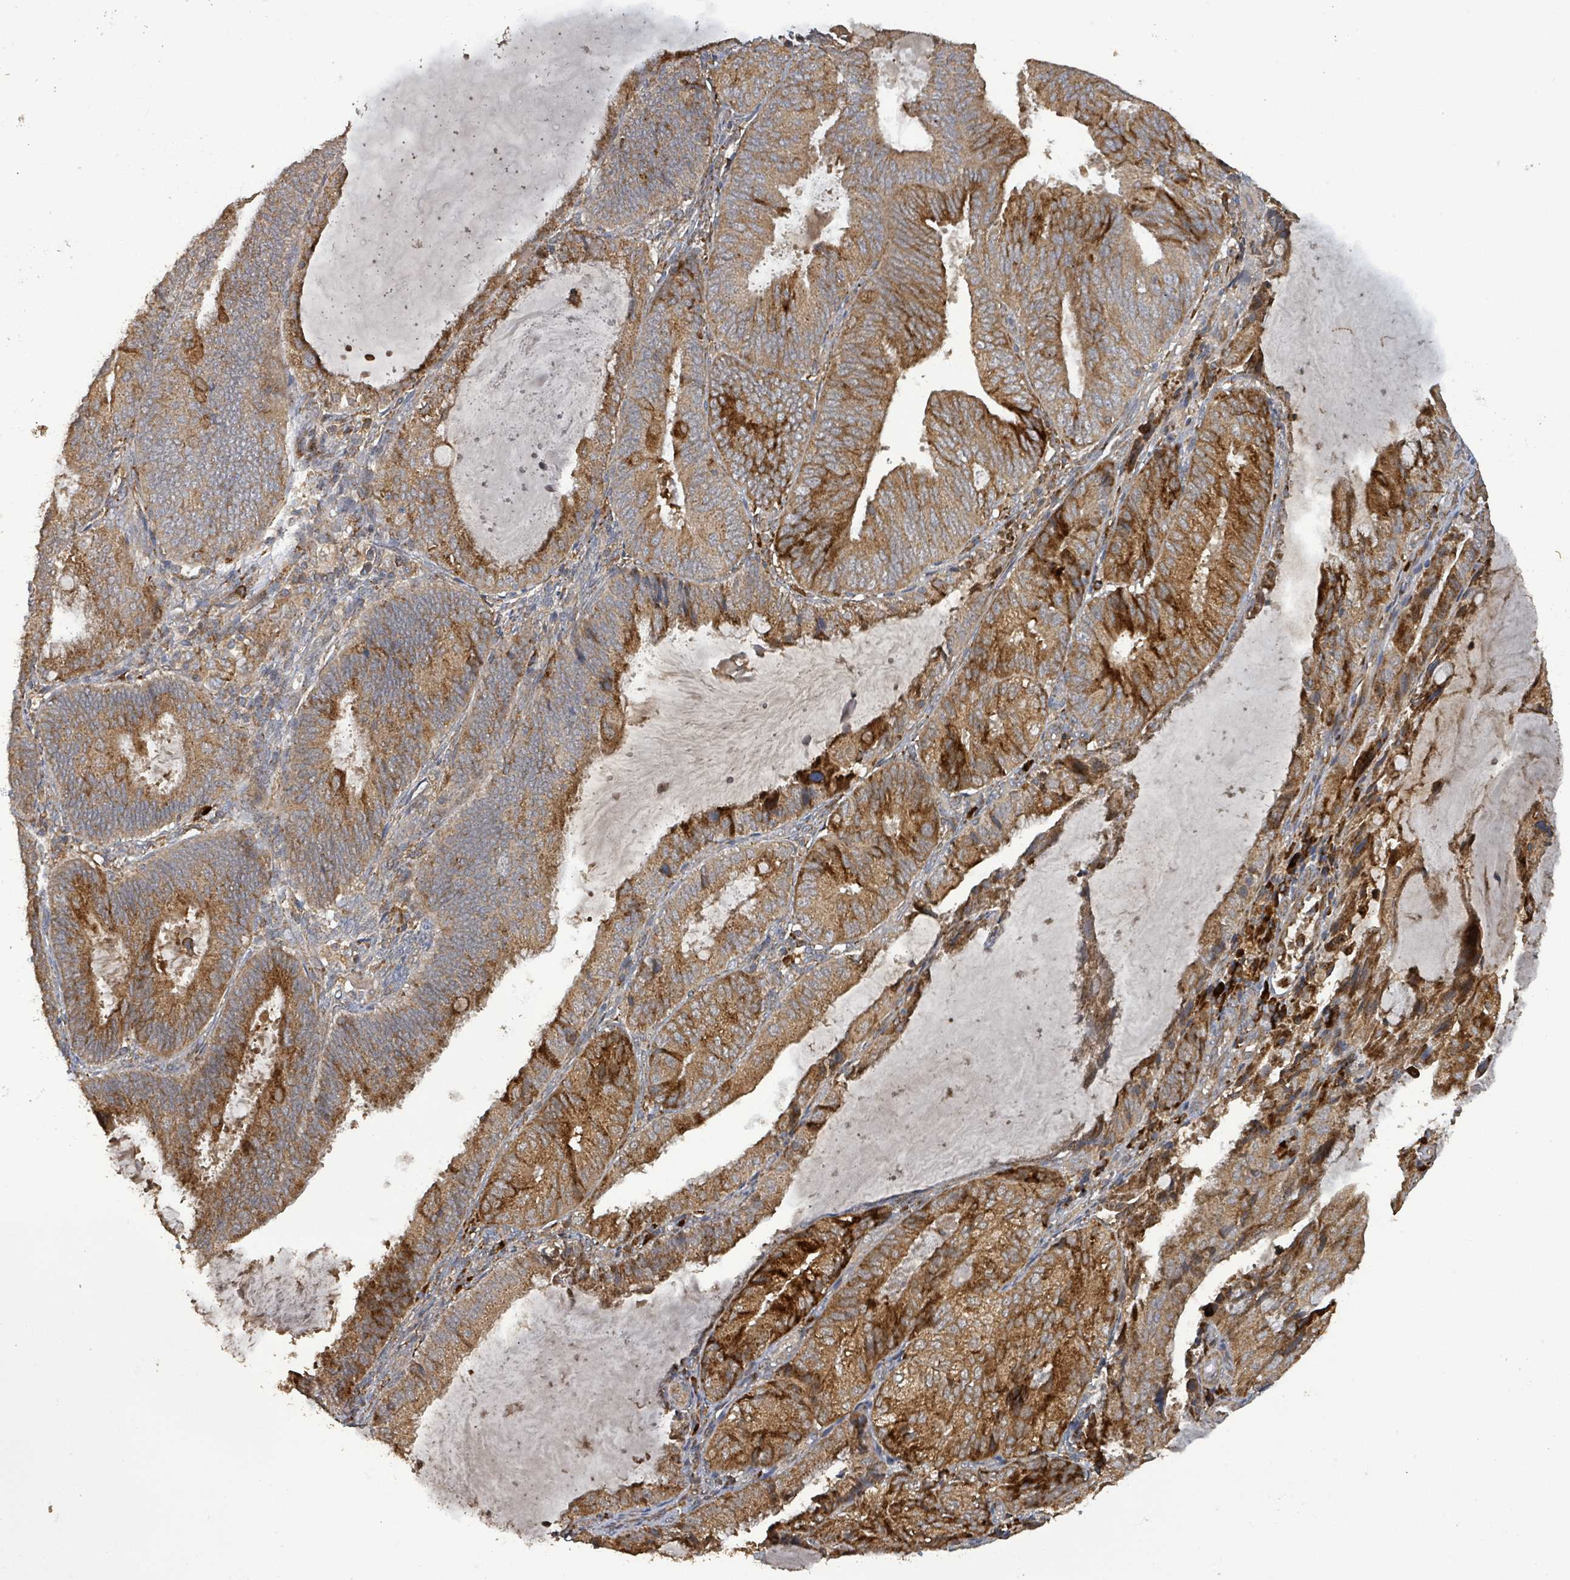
{"staining": {"intensity": "strong", "quantity": ">75%", "location": "cytoplasmic/membranous"}, "tissue": "endometrial cancer", "cell_type": "Tumor cells", "image_type": "cancer", "snomed": [{"axis": "morphology", "description": "Adenocarcinoma, NOS"}, {"axis": "topography", "description": "Endometrium"}], "caption": "A high amount of strong cytoplasmic/membranous expression is appreciated in about >75% of tumor cells in adenocarcinoma (endometrial) tissue.", "gene": "STARD4", "patient": {"sex": "female", "age": 81}}